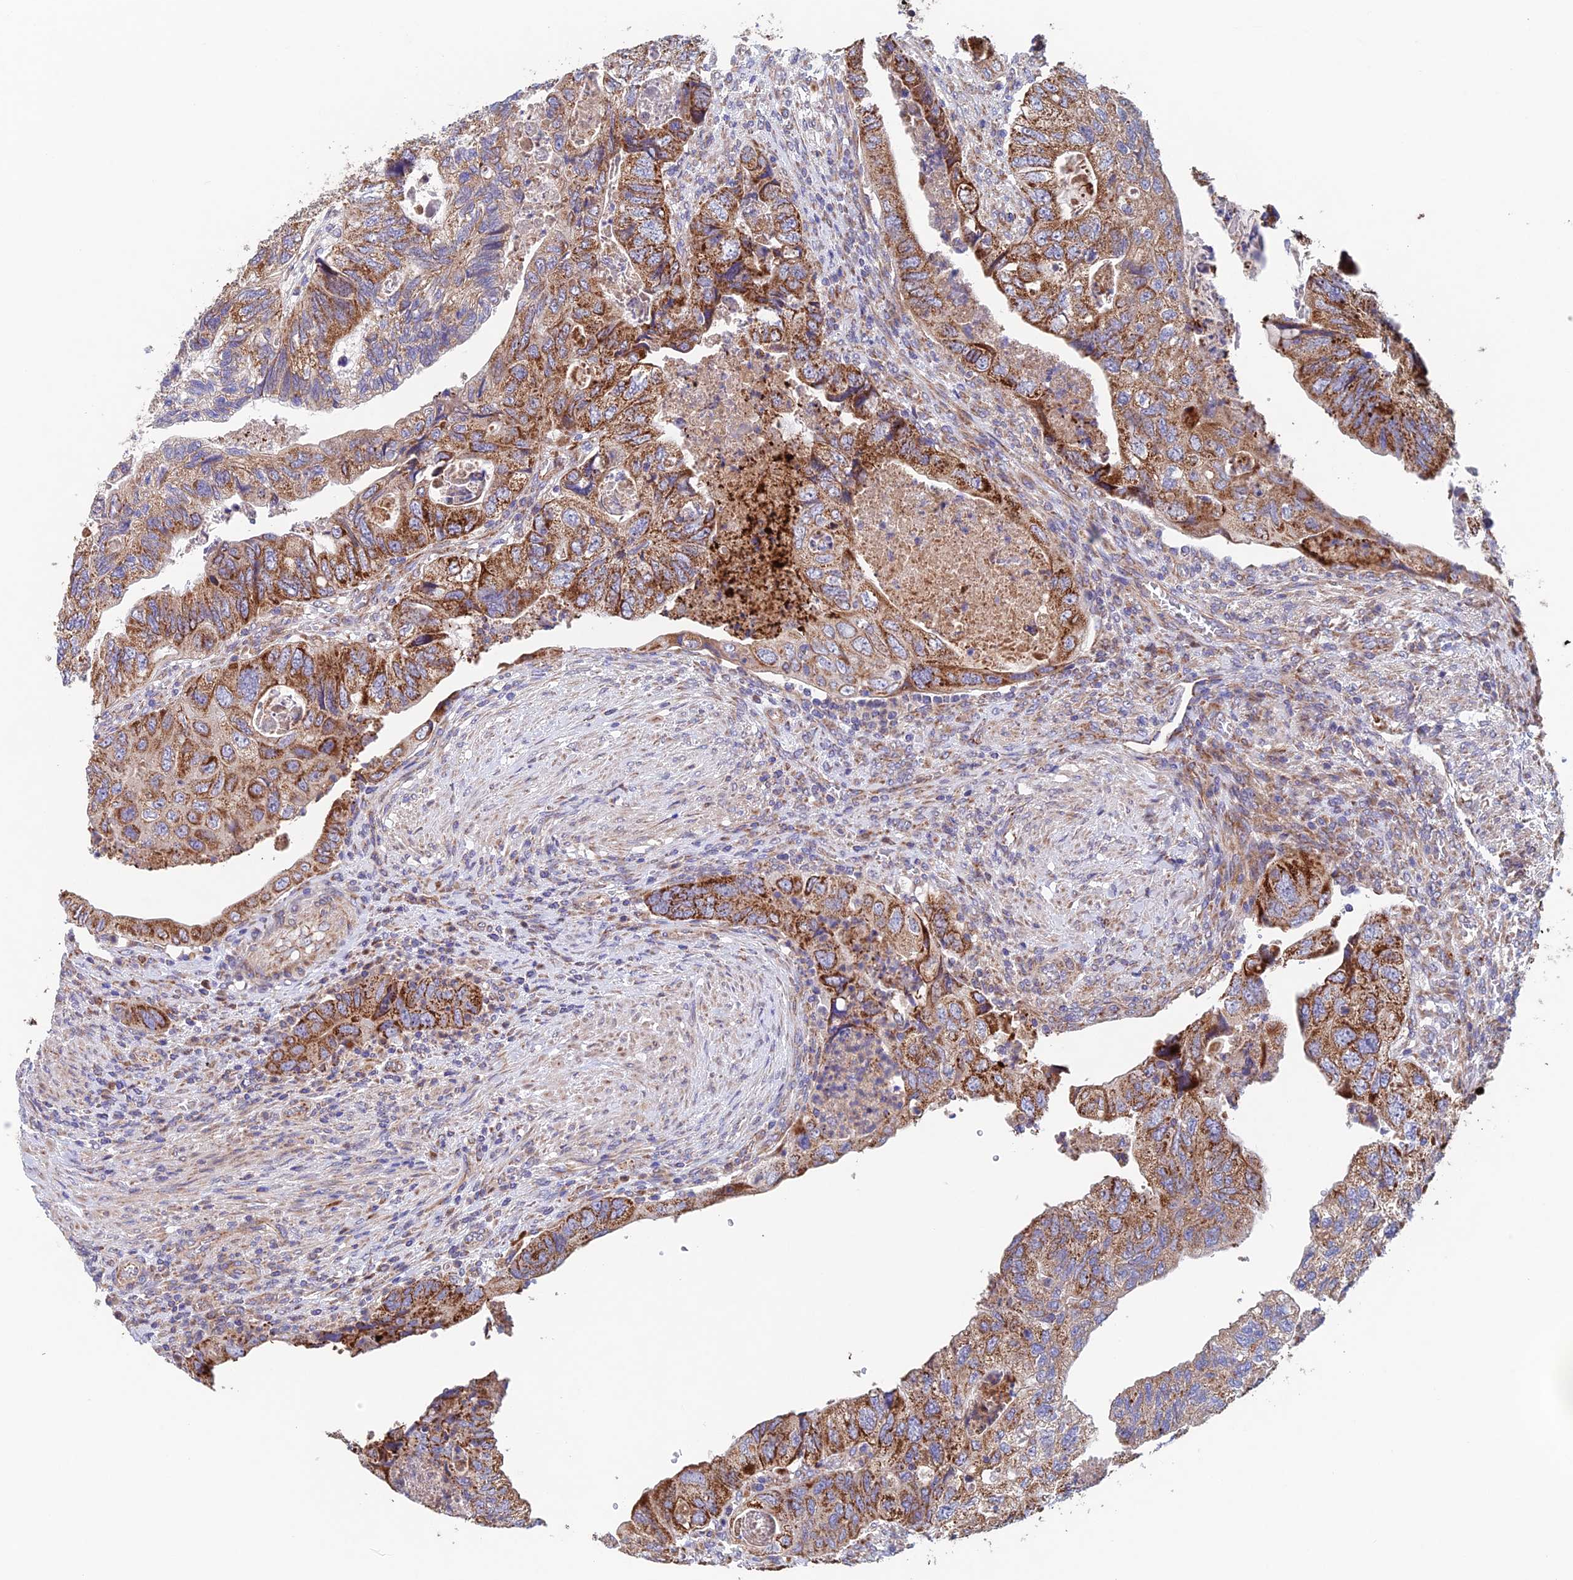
{"staining": {"intensity": "moderate", "quantity": "25%-75%", "location": "cytoplasmic/membranous"}, "tissue": "colorectal cancer", "cell_type": "Tumor cells", "image_type": "cancer", "snomed": [{"axis": "morphology", "description": "Adenocarcinoma, NOS"}, {"axis": "topography", "description": "Rectum"}], "caption": "Immunohistochemistry of human colorectal adenocarcinoma displays medium levels of moderate cytoplasmic/membranous positivity in approximately 25%-75% of tumor cells.", "gene": "MRPL1", "patient": {"sex": "male", "age": 63}}